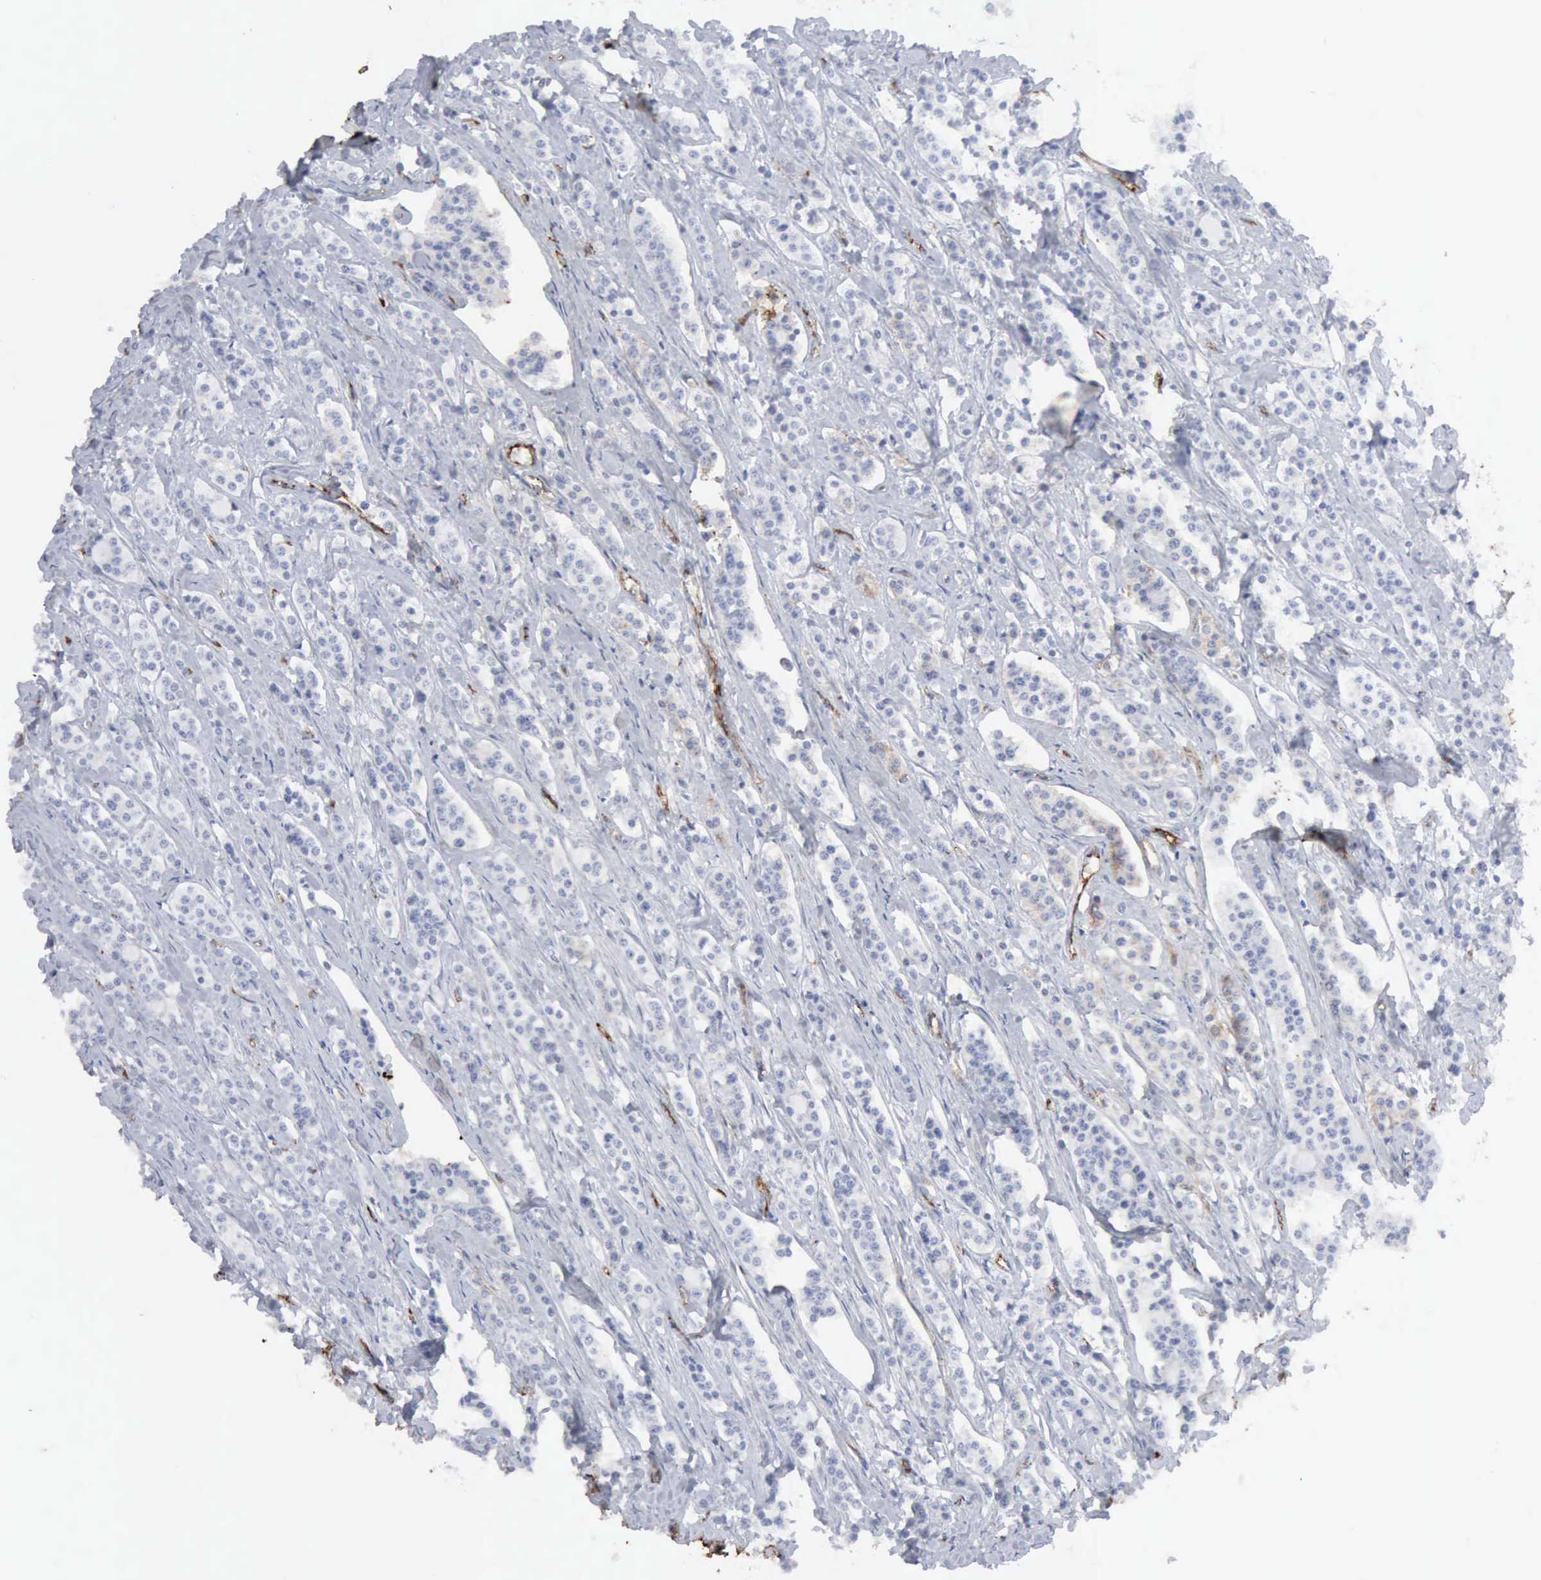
{"staining": {"intensity": "negative", "quantity": "none", "location": "none"}, "tissue": "carcinoid", "cell_type": "Tumor cells", "image_type": "cancer", "snomed": [{"axis": "morphology", "description": "Carcinoid, malignant, NOS"}, {"axis": "topography", "description": "Small intestine"}], "caption": "A photomicrograph of malignant carcinoid stained for a protein exhibits no brown staining in tumor cells. (DAB immunohistochemistry (IHC) with hematoxylin counter stain).", "gene": "C4BPA", "patient": {"sex": "male", "age": 63}}